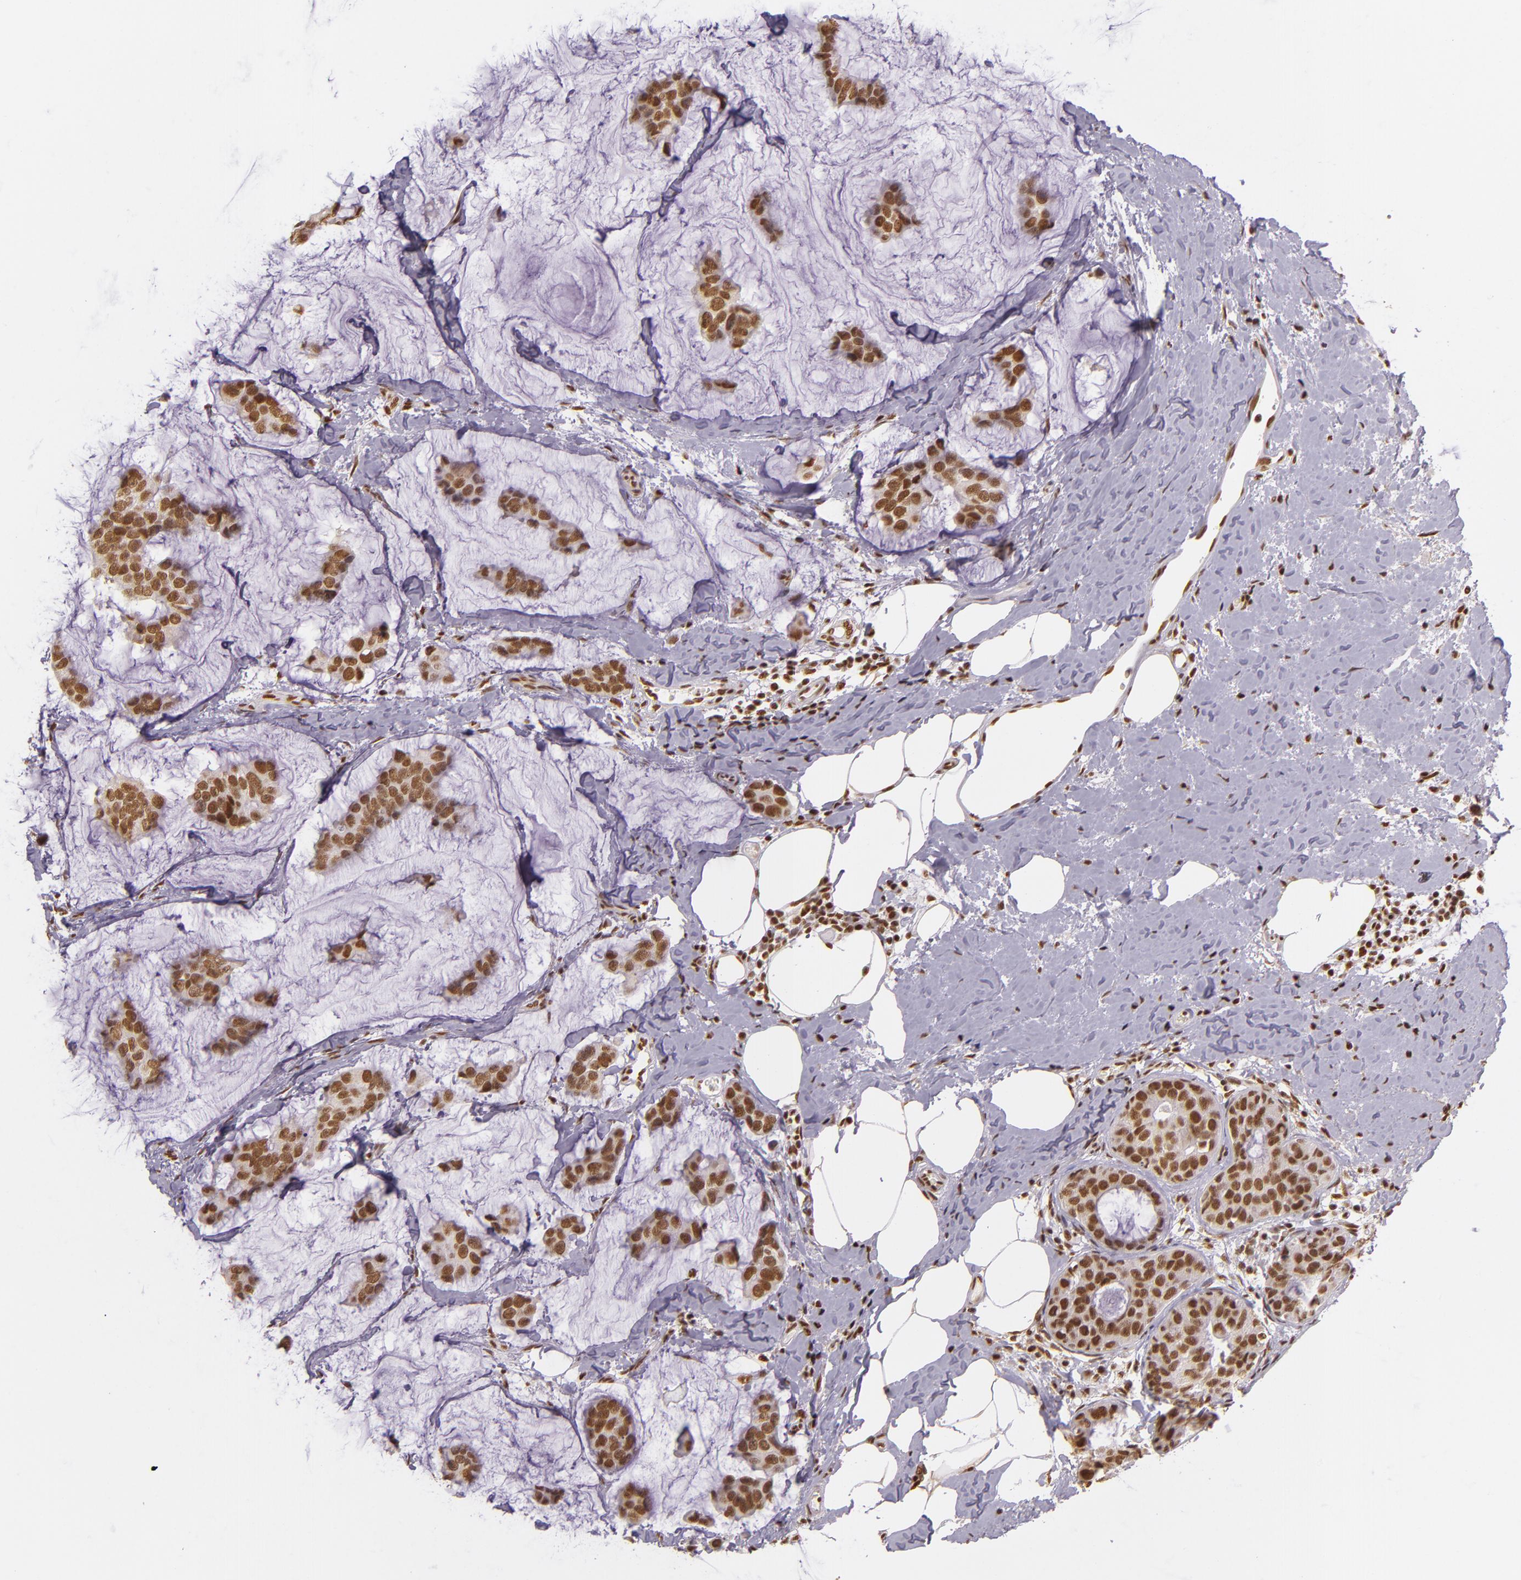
{"staining": {"intensity": "moderate", "quantity": ">75%", "location": "nuclear"}, "tissue": "breast cancer", "cell_type": "Tumor cells", "image_type": "cancer", "snomed": [{"axis": "morphology", "description": "Normal tissue, NOS"}, {"axis": "morphology", "description": "Duct carcinoma"}, {"axis": "topography", "description": "Breast"}], "caption": "The micrograph displays immunohistochemical staining of breast cancer (infiltrating ductal carcinoma). There is moderate nuclear expression is appreciated in about >75% of tumor cells.", "gene": "USF1", "patient": {"sex": "female", "age": 50}}